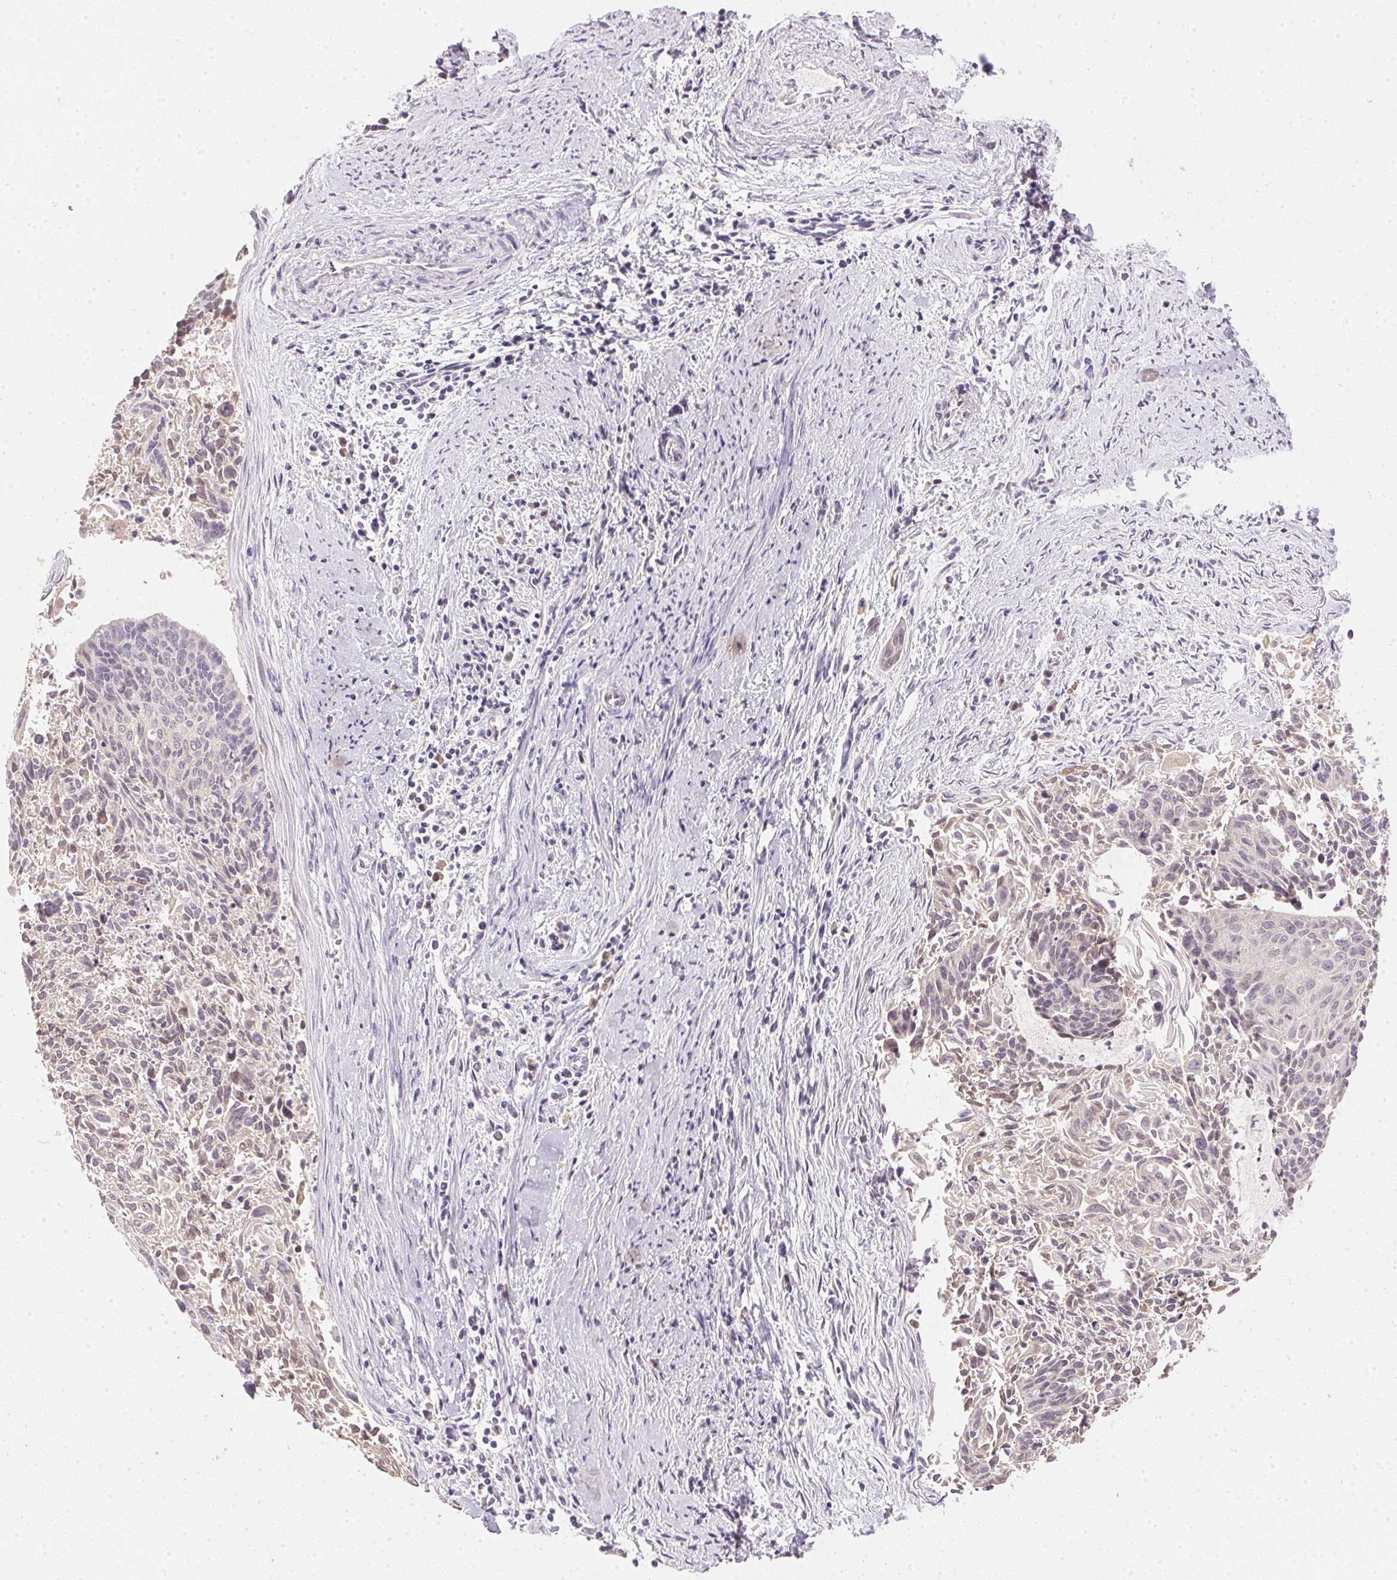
{"staining": {"intensity": "negative", "quantity": "none", "location": "none"}, "tissue": "cervical cancer", "cell_type": "Tumor cells", "image_type": "cancer", "snomed": [{"axis": "morphology", "description": "Squamous cell carcinoma, NOS"}, {"axis": "topography", "description": "Cervix"}], "caption": "Immunohistochemistry (IHC) image of human cervical cancer stained for a protein (brown), which demonstrates no positivity in tumor cells. The staining was performed using DAB to visualize the protein expression in brown, while the nuclei were stained in blue with hematoxylin (Magnification: 20x).", "gene": "DHCR24", "patient": {"sex": "female", "age": 55}}